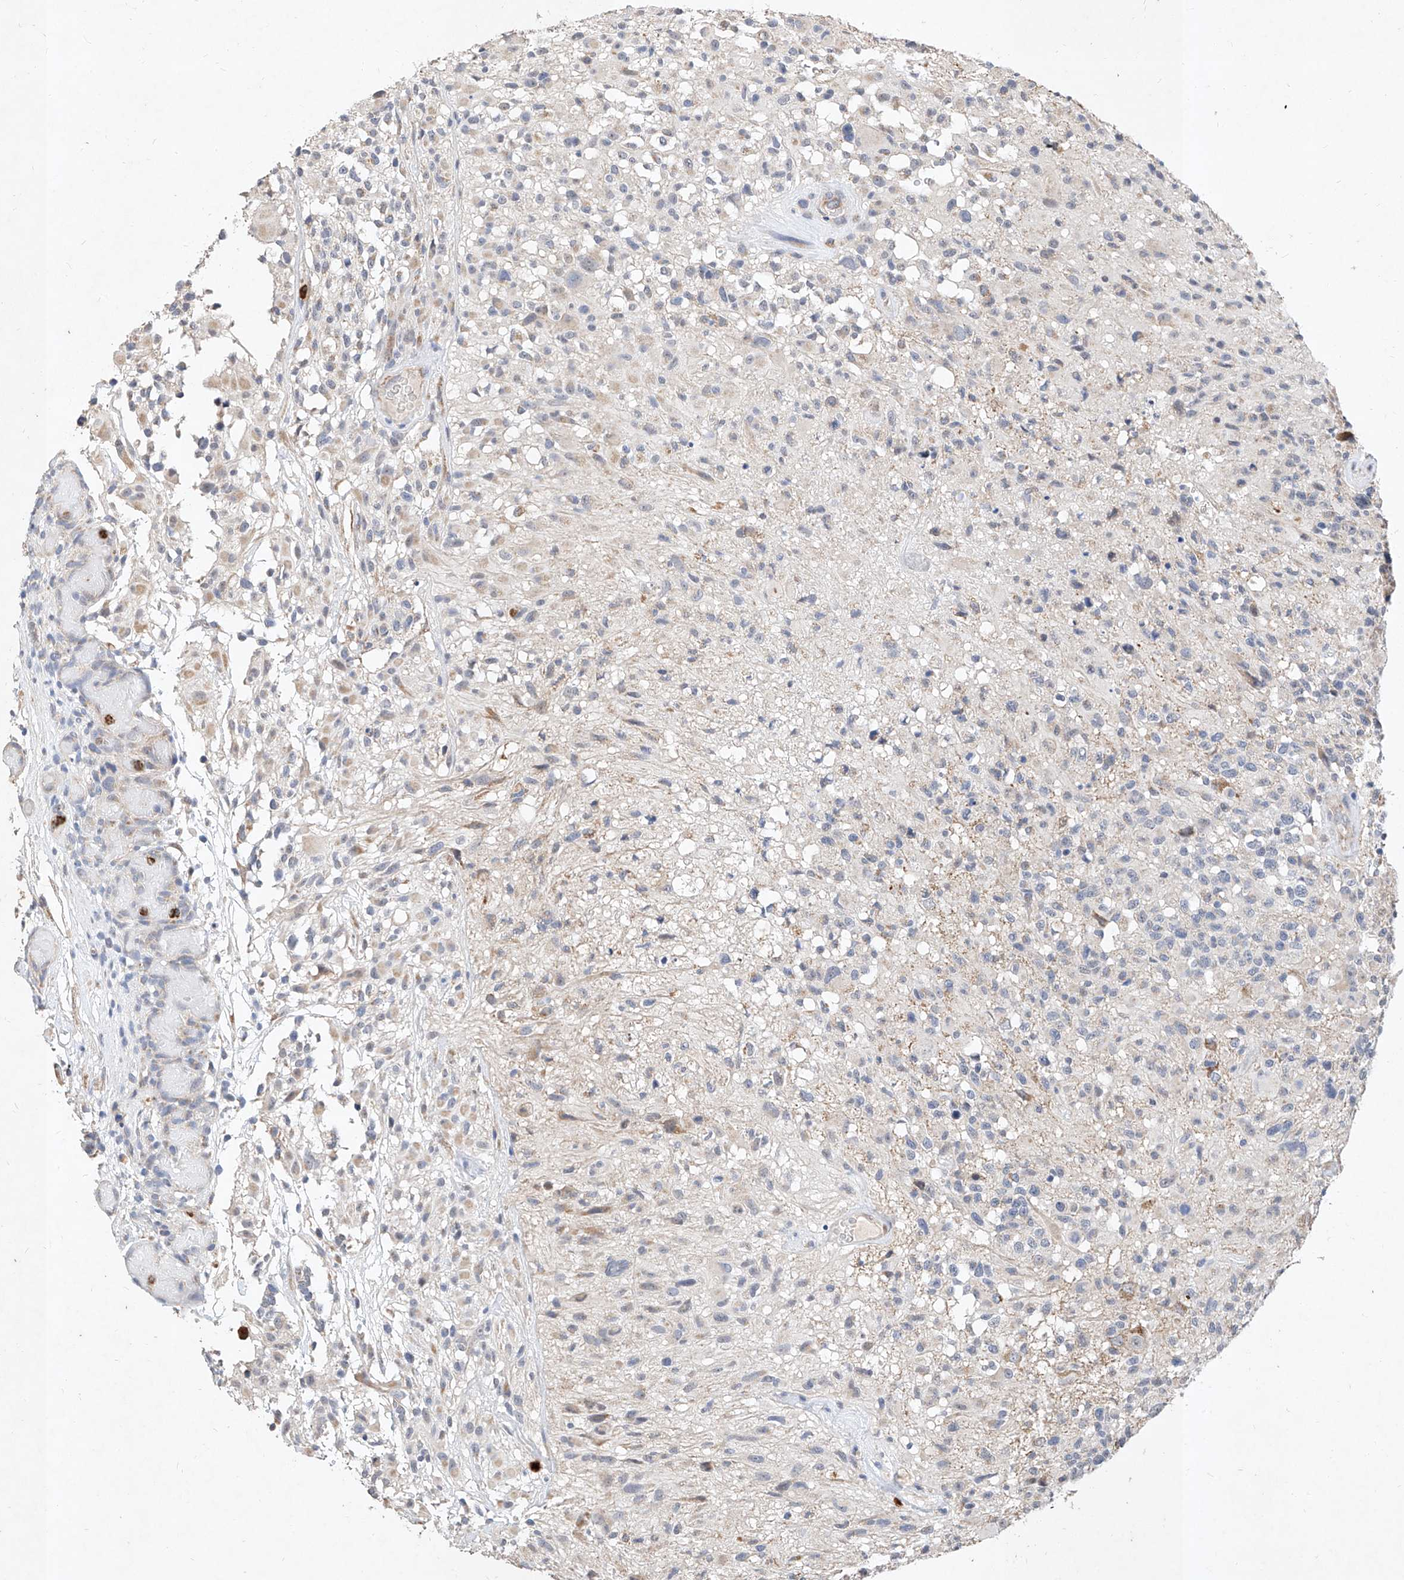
{"staining": {"intensity": "negative", "quantity": "none", "location": "none"}, "tissue": "glioma", "cell_type": "Tumor cells", "image_type": "cancer", "snomed": [{"axis": "morphology", "description": "Glioma, malignant, High grade"}, {"axis": "morphology", "description": "Glioblastoma, NOS"}, {"axis": "topography", "description": "Brain"}], "caption": "Immunohistochemistry (IHC) of glioblastoma reveals no expression in tumor cells. (DAB (3,3'-diaminobenzidine) IHC with hematoxylin counter stain).", "gene": "MFSD4B", "patient": {"sex": "male", "age": 60}}